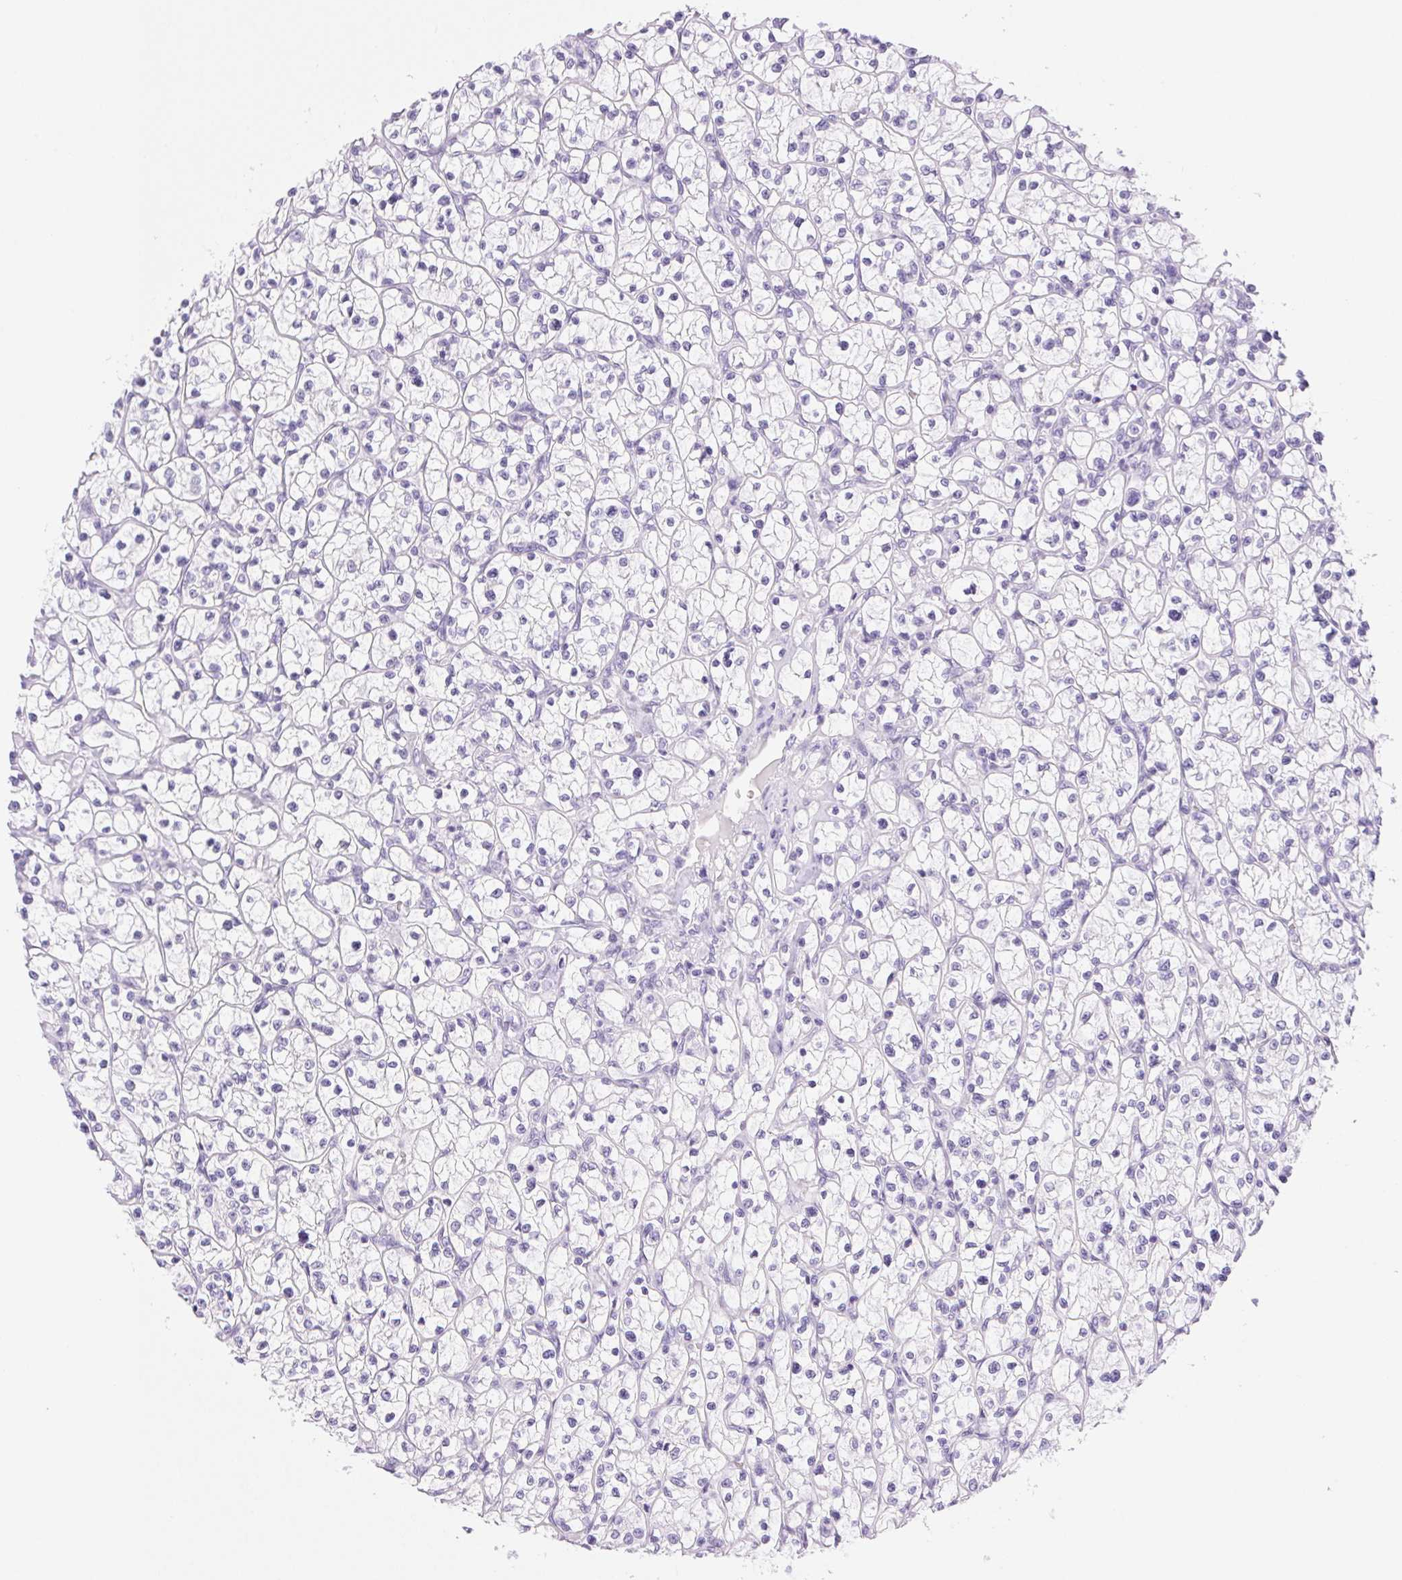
{"staining": {"intensity": "negative", "quantity": "none", "location": "none"}, "tissue": "renal cancer", "cell_type": "Tumor cells", "image_type": "cancer", "snomed": [{"axis": "morphology", "description": "Adenocarcinoma, NOS"}, {"axis": "topography", "description": "Kidney"}], "caption": "Immunohistochemical staining of human adenocarcinoma (renal) shows no significant staining in tumor cells.", "gene": "SERPINB3", "patient": {"sex": "female", "age": 64}}